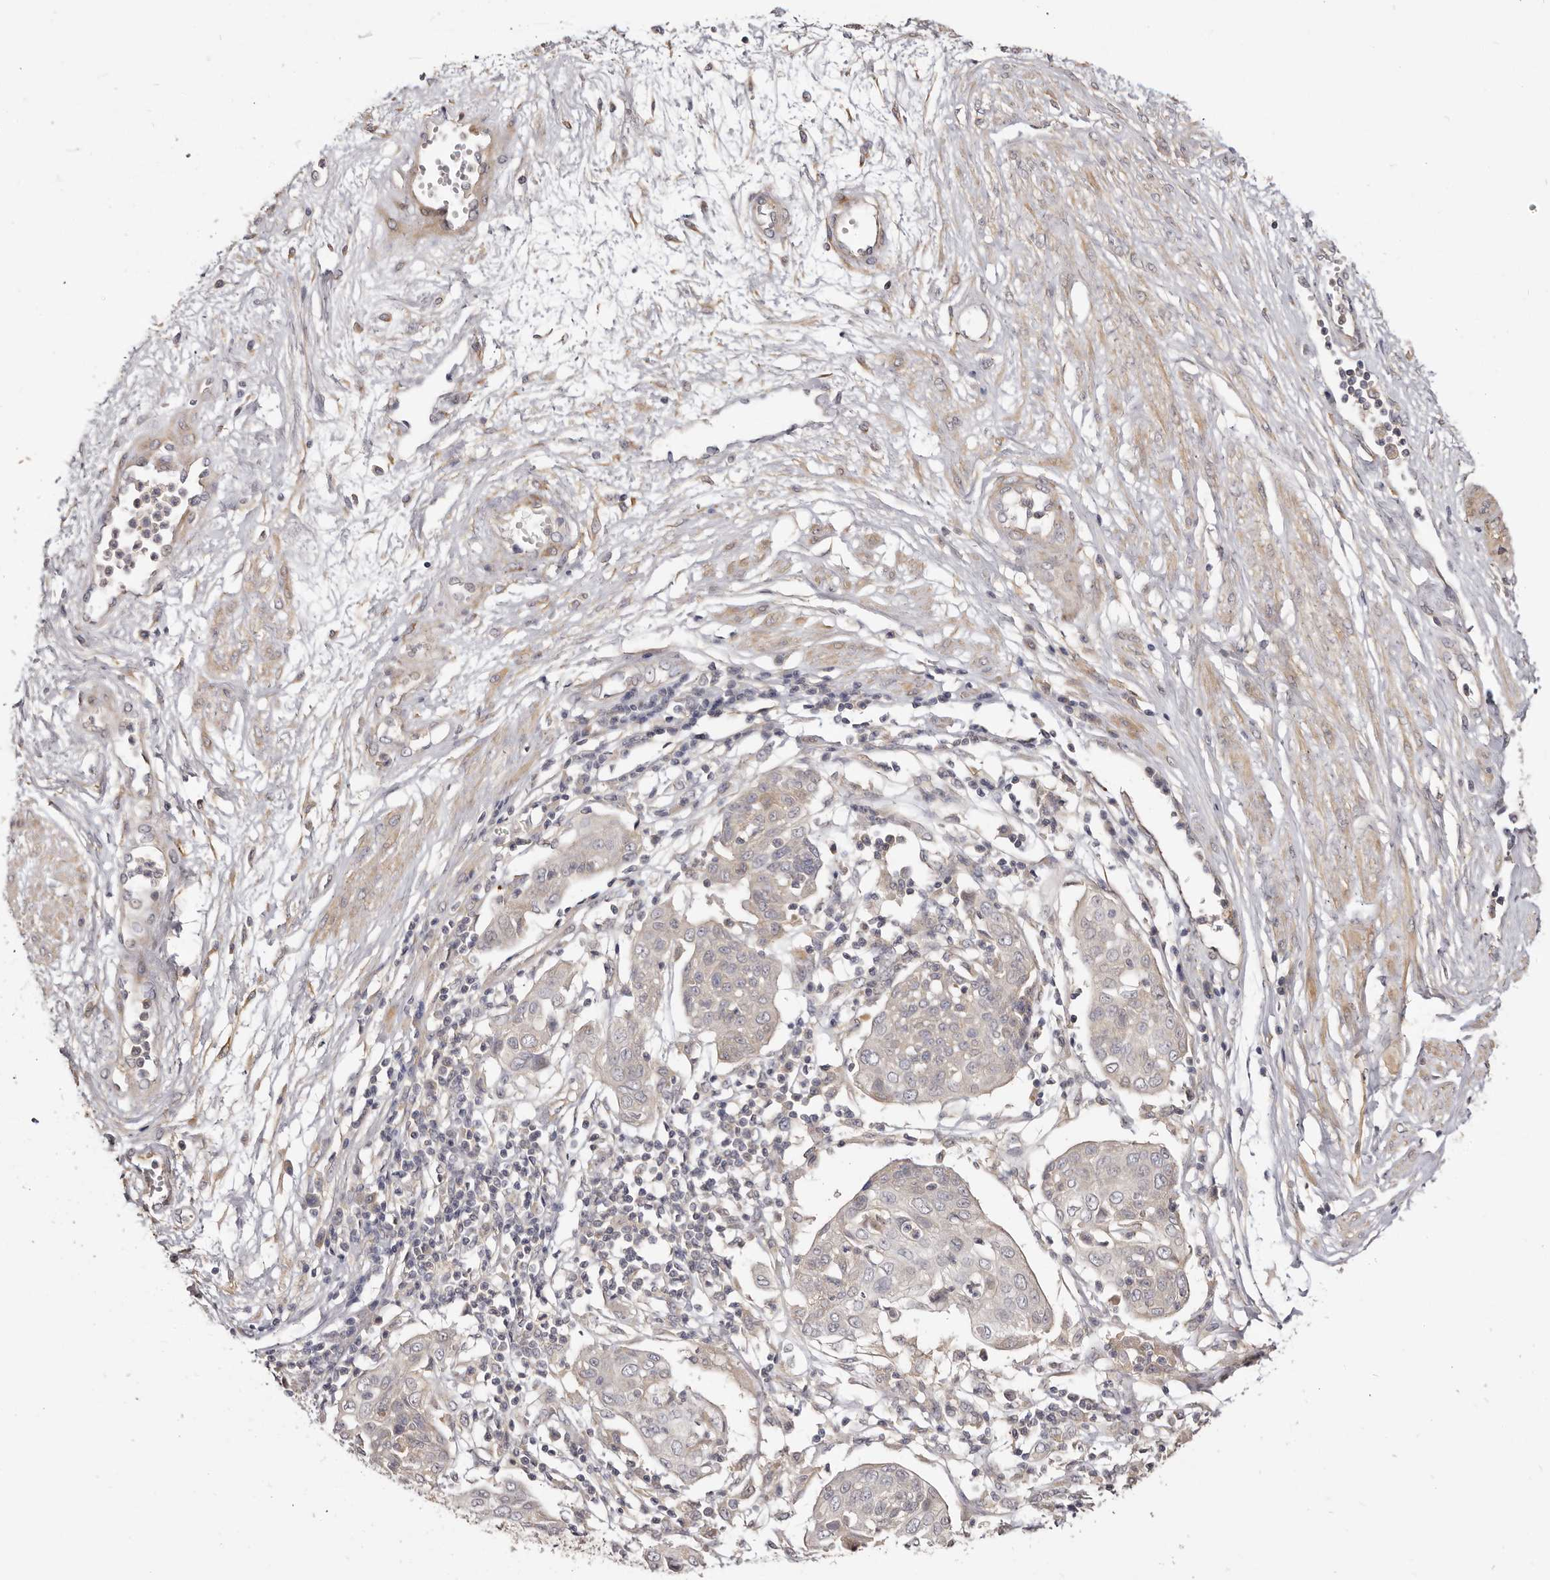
{"staining": {"intensity": "negative", "quantity": "none", "location": "none"}, "tissue": "cervical cancer", "cell_type": "Tumor cells", "image_type": "cancer", "snomed": [{"axis": "morphology", "description": "Squamous cell carcinoma, NOS"}, {"axis": "topography", "description": "Cervix"}], "caption": "Human cervical cancer (squamous cell carcinoma) stained for a protein using IHC exhibits no expression in tumor cells.", "gene": "ADAMTS9", "patient": {"sex": "female", "age": 34}}